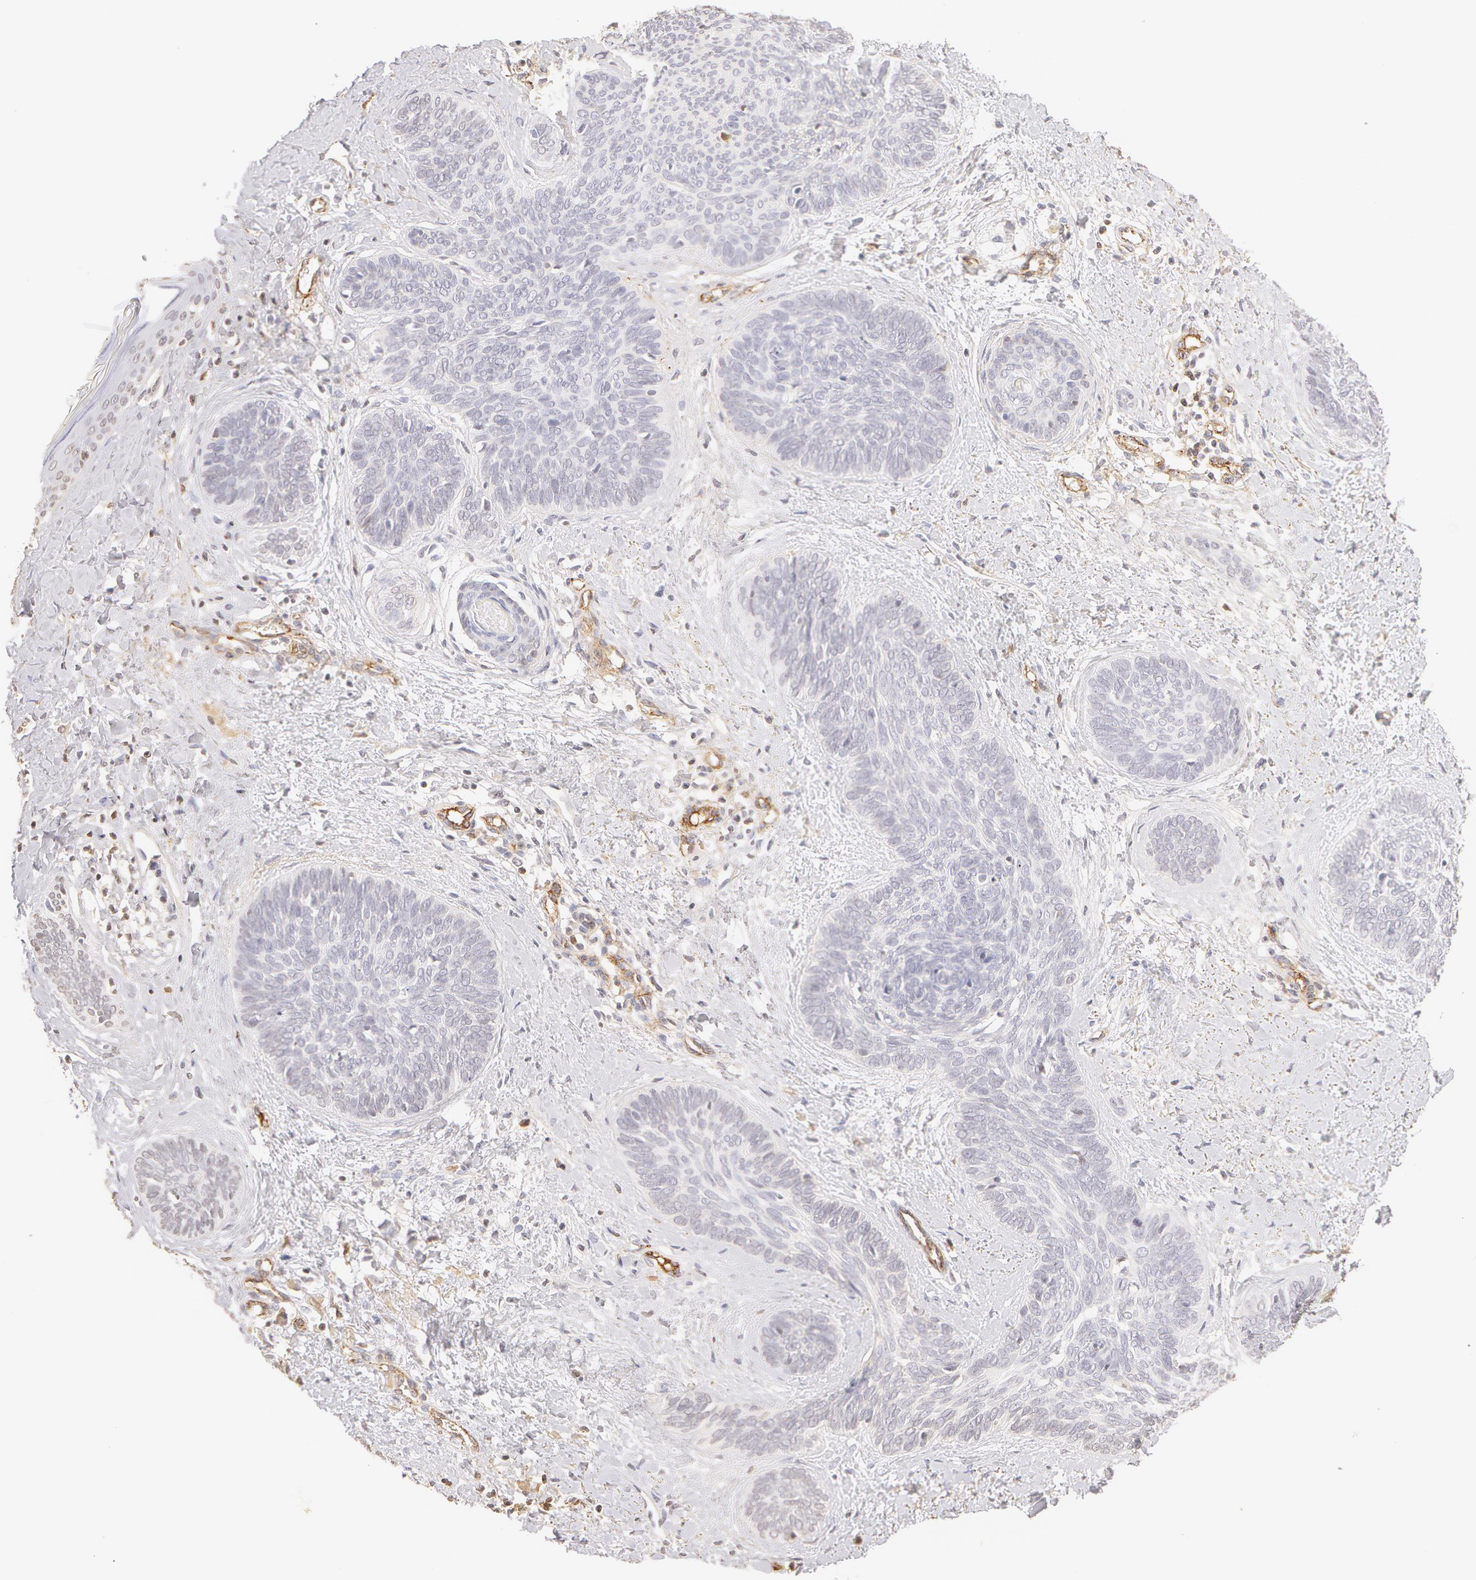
{"staining": {"intensity": "negative", "quantity": "none", "location": "none"}, "tissue": "skin cancer", "cell_type": "Tumor cells", "image_type": "cancer", "snomed": [{"axis": "morphology", "description": "Basal cell carcinoma"}, {"axis": "topography", "description": "Skin"}], "caption": "An IHC micrograph of skin cancer is shown. There is no staining in tumor cells of skin cancer. The staining is performed using DAB brown chromogen with nuclei counter-stained in using hematoxylin.", "gene": "VWF", "patient": {"sex": "female", "age": 81}}